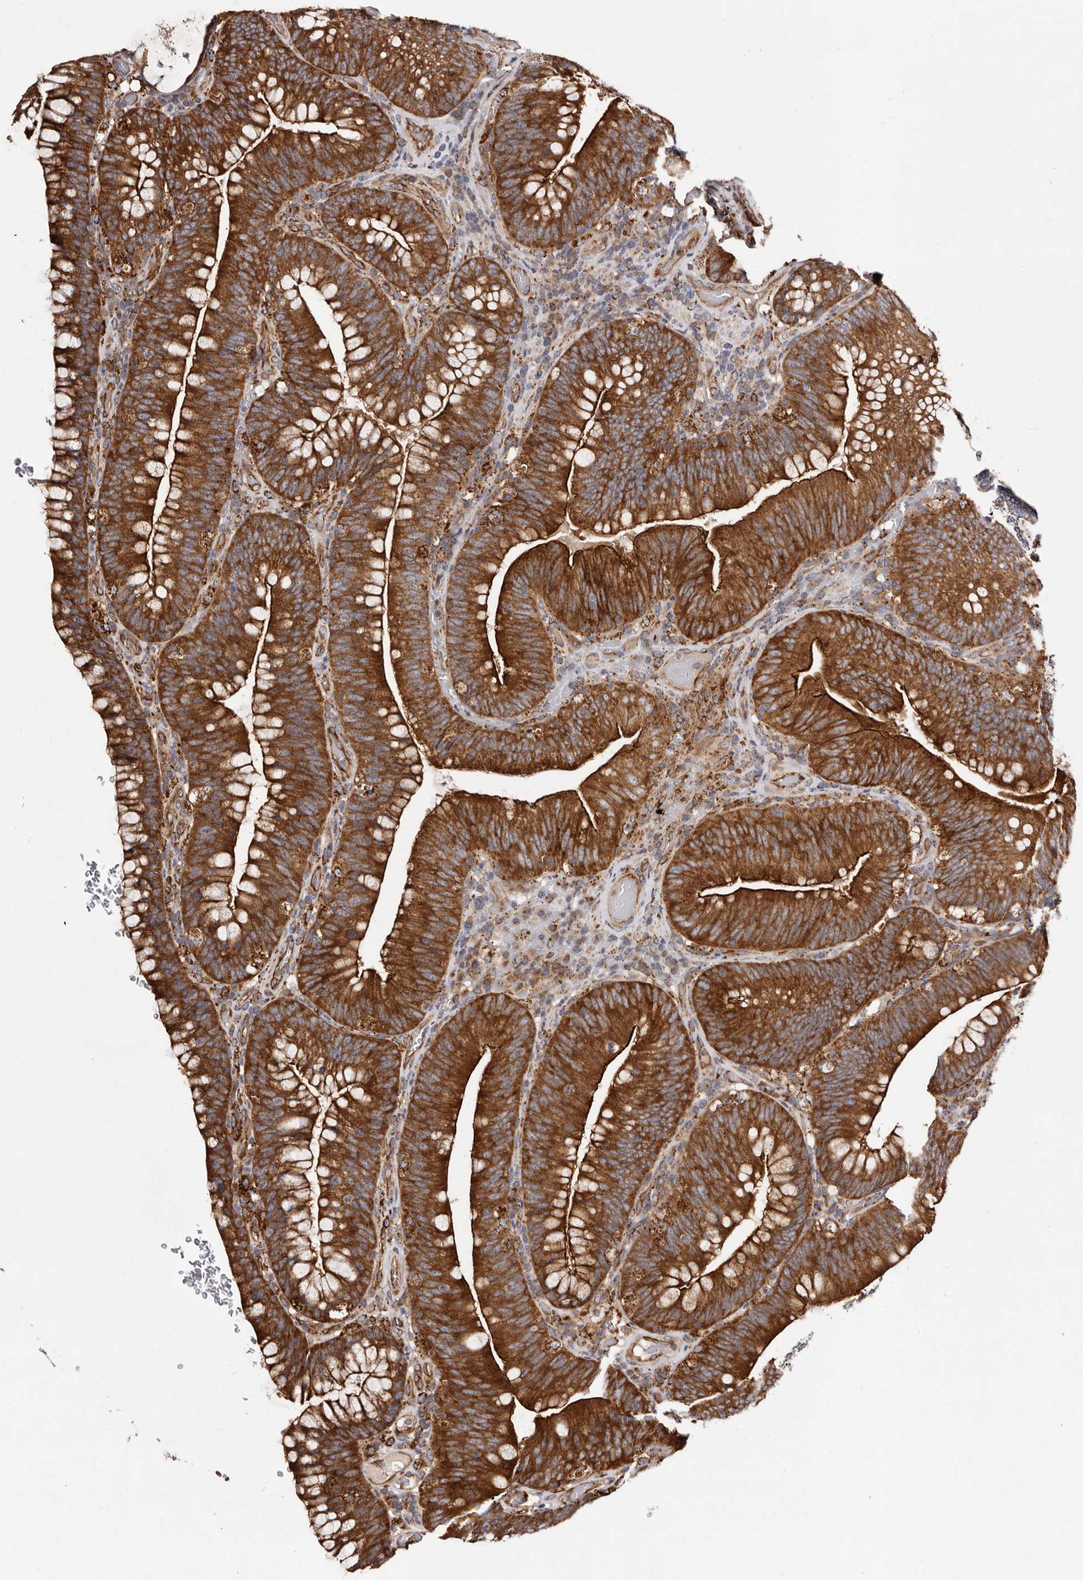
{"staining": {"intensity": "strong", "quantity": ">75%", "location": "cytoplasmic/membranous"}, "tissue": "colorectal cancer", "cell_type": "Tumor cells", "image_type": "cancer", "snomed": [{"axis": "morphology", "description": "Normal tissue, NOS"}, {"axis": "topography", "description": "Colon"}], "caption": "The immunohistochemical stain shows strong cytoplasmic/membranous staining in tumor cells of colorectal cancer tissue.", "gene": "LUZP1", "patient": {"sex": "female", "age": 82}}